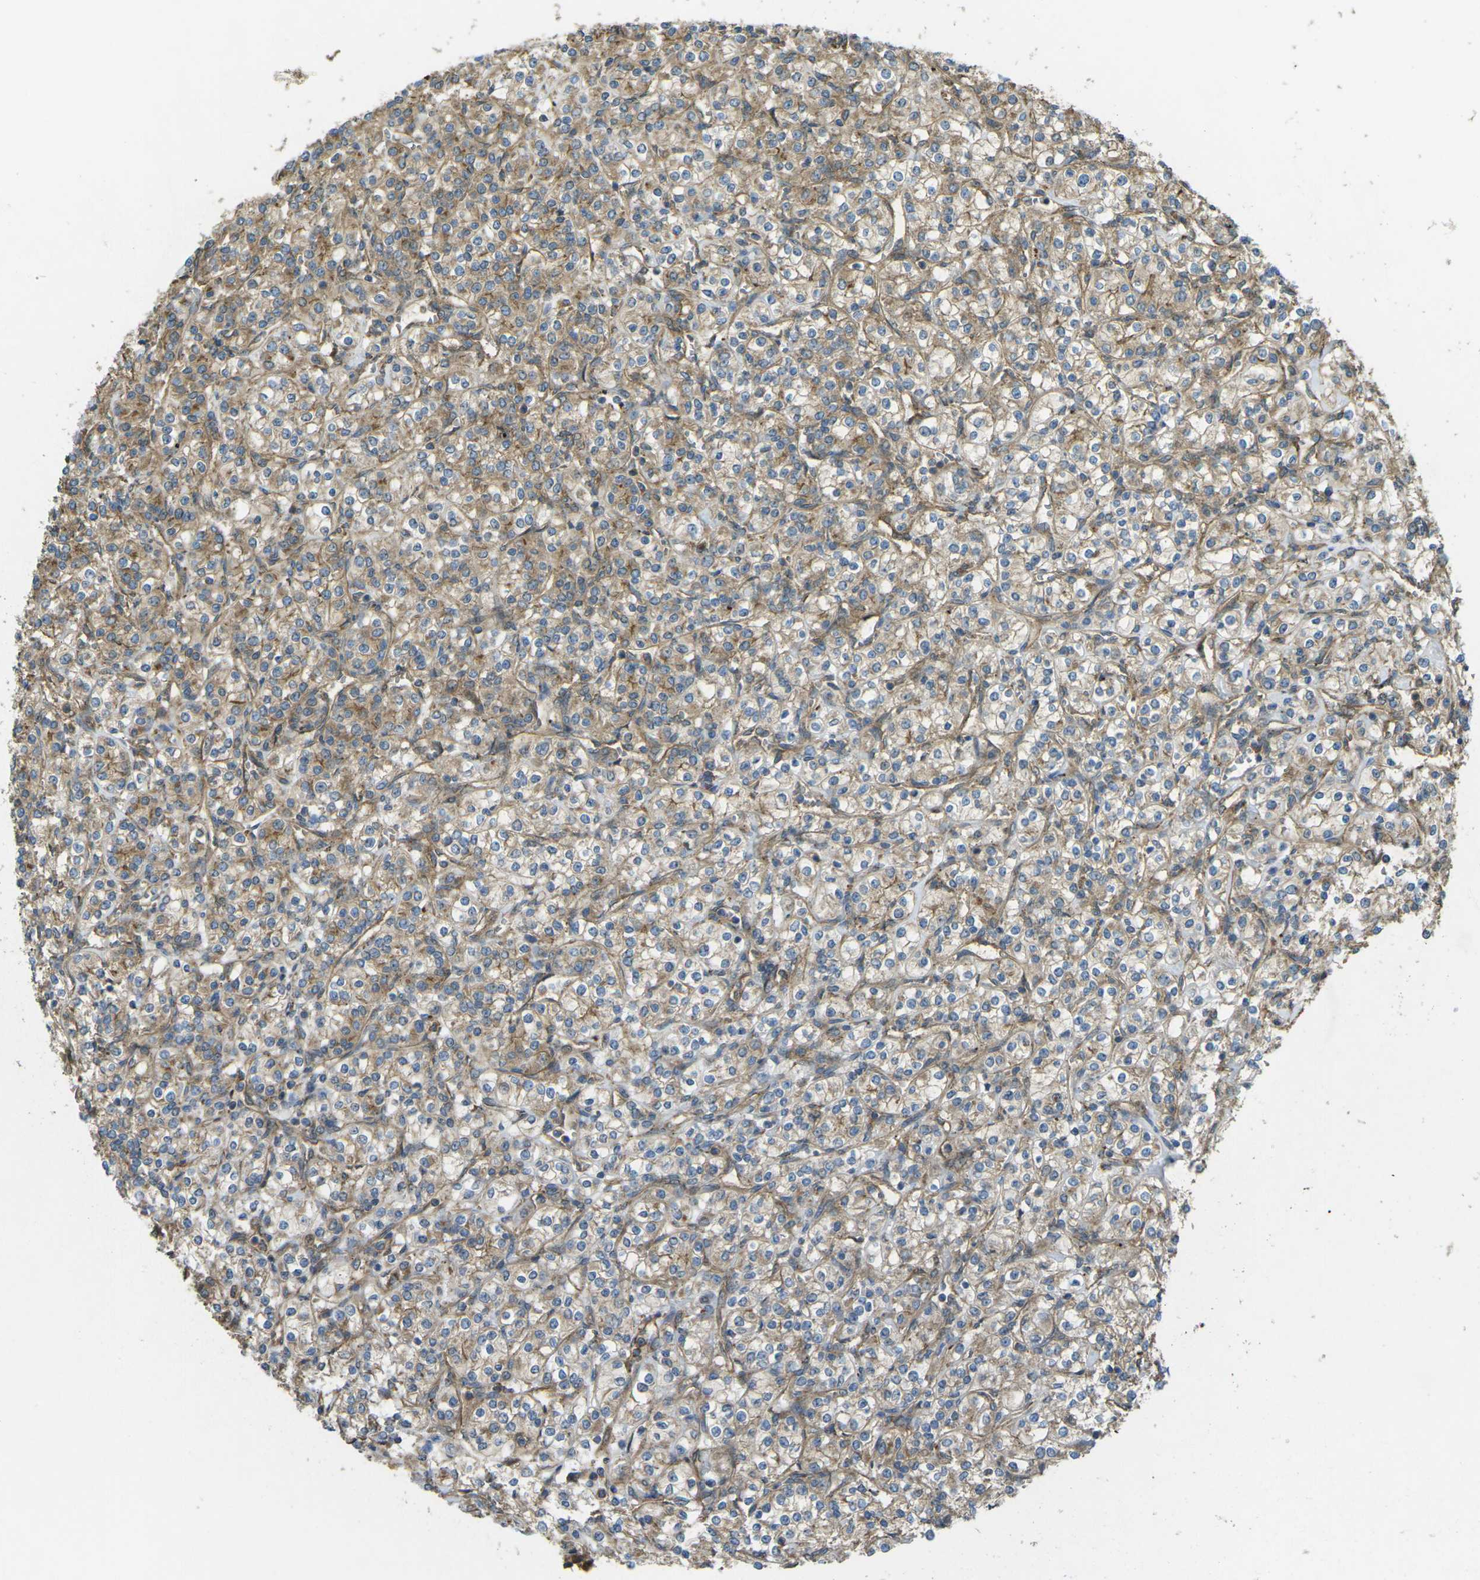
{"staining": {"intensity": "moderate", "quantity": ">75%", "location": "cytoplasmic/membranous"}, "tissue": "renal cancer", "cell_type": "Tumor cells", "image_type": "cancer", "snomed": [{"axis": "morphology", "description": "Adenocarcinoma, NOS"}, {"axis": "topography", "description": "Kidney"}], "caption": "Immunohistochemical staining of renal adenocarcinoma shows medium levels of moderate cytoplasmic/membranous protein expression in about >75% of tumor cells.", "gene": "CHMP3", "patient": {"sex": "male", "age": 77}}